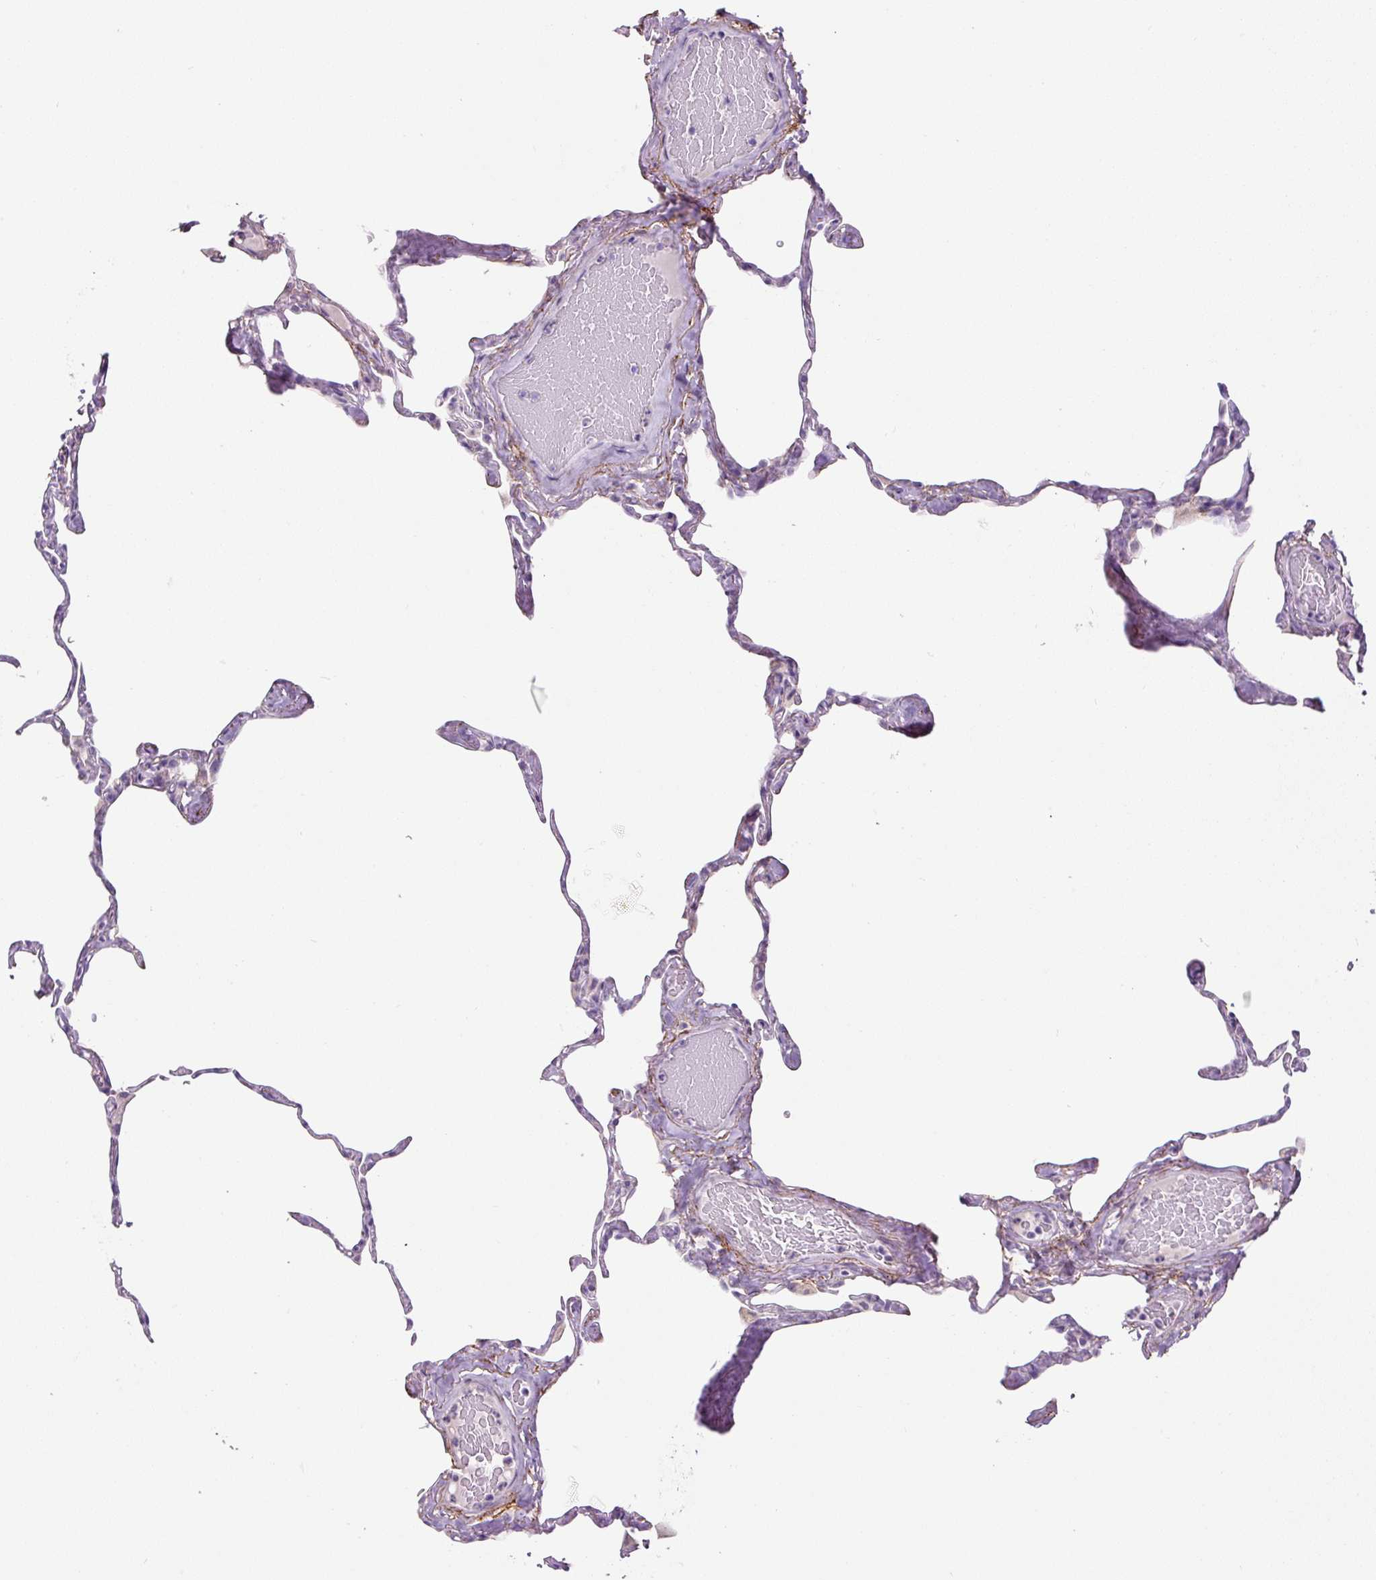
{"staining": {"intensity": "negative", "quantity": "none", "location": "none"}, "tissue": "lung", "cell_type": "Alveolar cells", "image_type": "normal", "snomed": [{"axis": "morphology", "description": "Normal tissue, NOS"}, {"axis": "topography", "description": "Lung"}], "caption": "An immunohistochemistry histopathology image of normal lung is shown. There is no staining in alveolar cells of lung. (DAB (3,3'-diaminobenzidine) IHC with hematoxylin counter stain).", "gene": "FBN1", "patient": {"sex": "male", "age": 65}}